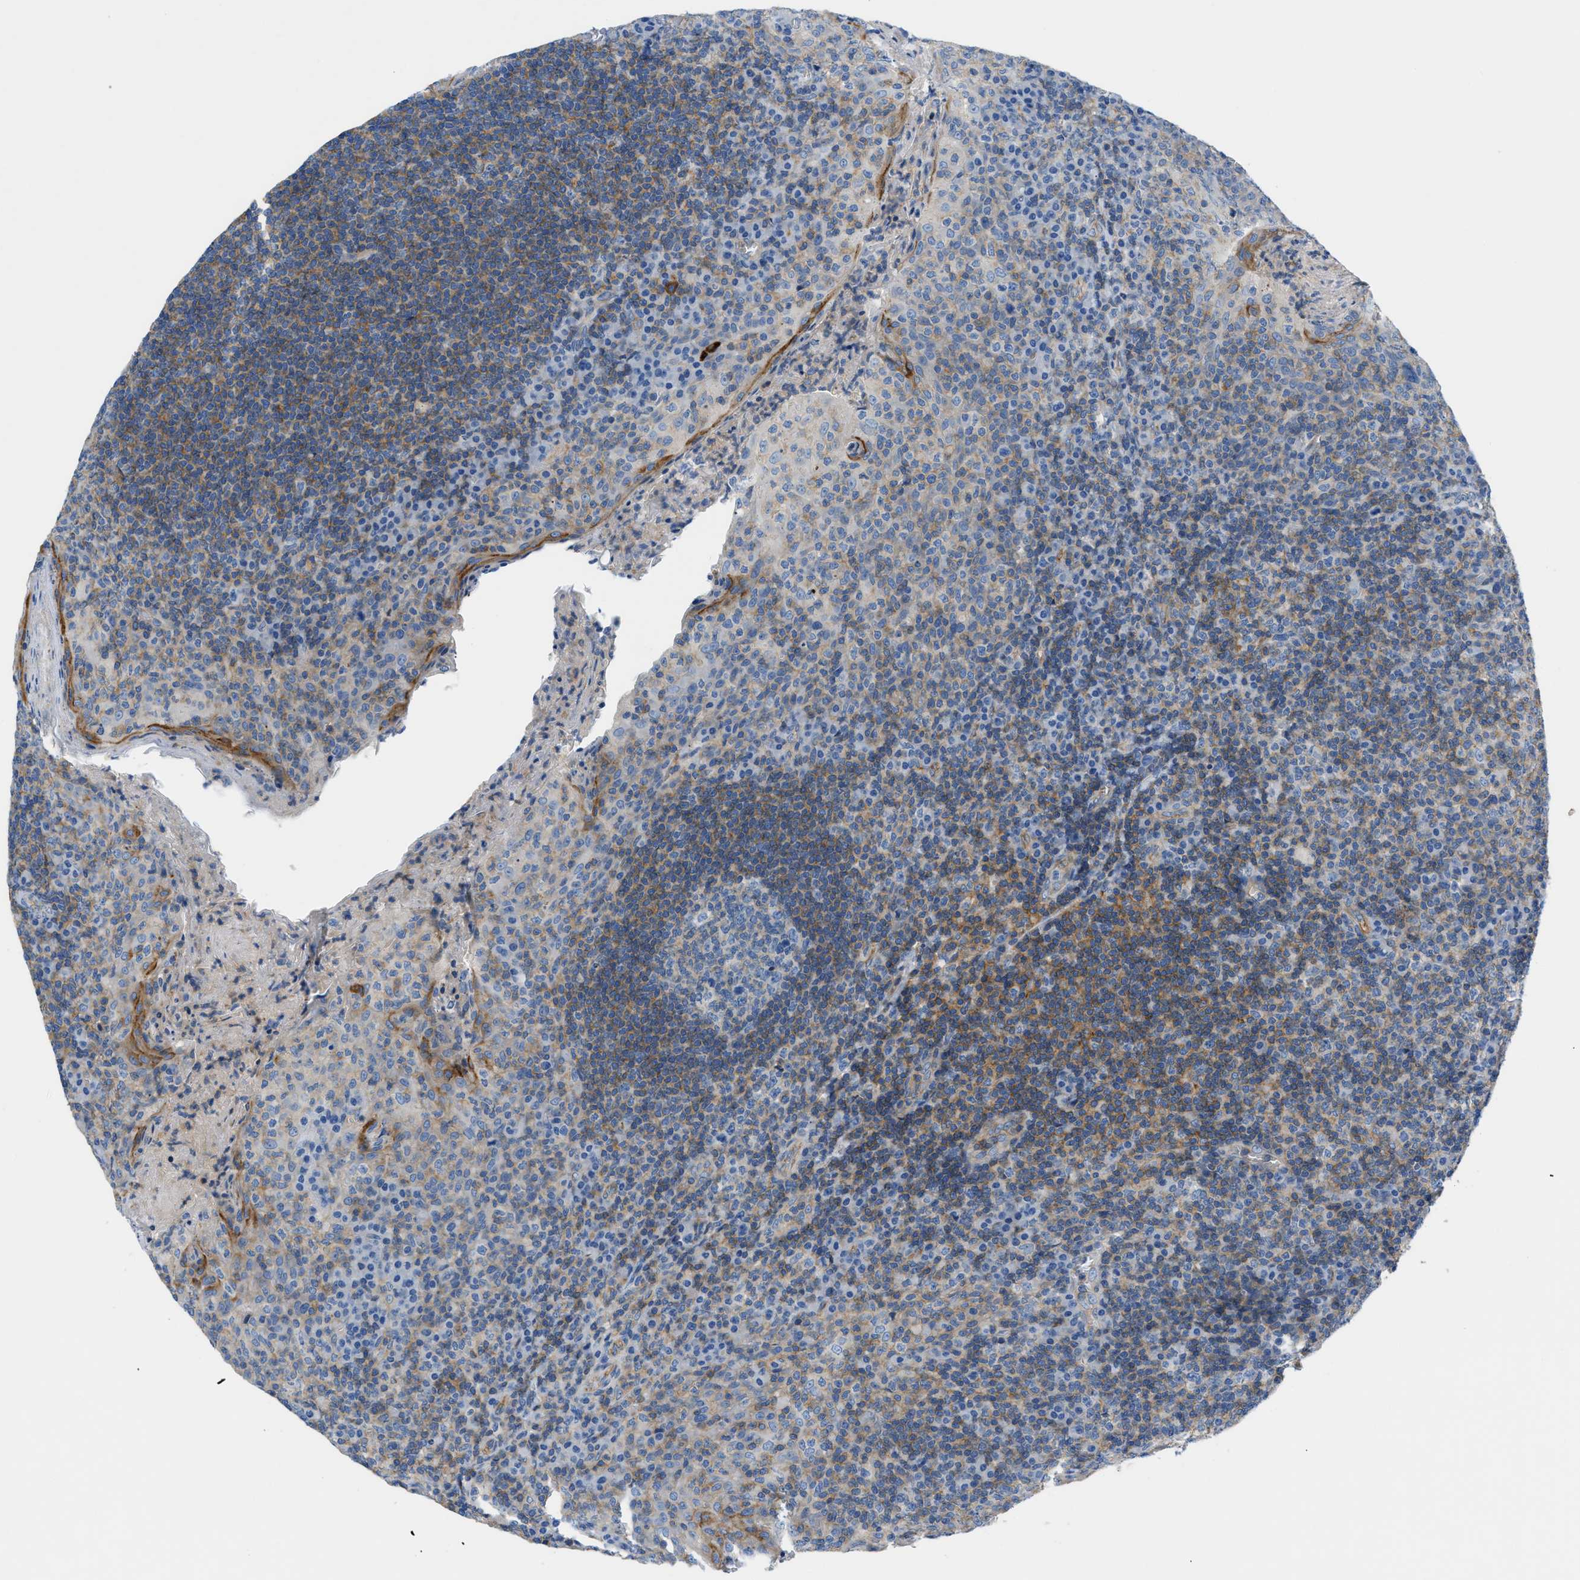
{"staining": {"intensity": "weak", "quantity": "25%-75%", "location": "cytoplasmic/membranous"}, "tissue": "tonsil", "cell_type": "Germinal center cells", "image_type": "normal", "snomed": [{"axis": "morphology", "description": "Normal tissue, NOS"}, {"axis": "topography", "description": "Tonsil"}], "caption": "Tonsil stained with DAB immunohistochemistry (IHC) demonstrates low levels of weak cytoplasmic/membranous expression in about 25%-75% of germinal center cells.", "gene": "ORAI1", "patient": {"sex": "male", "age": 17}}